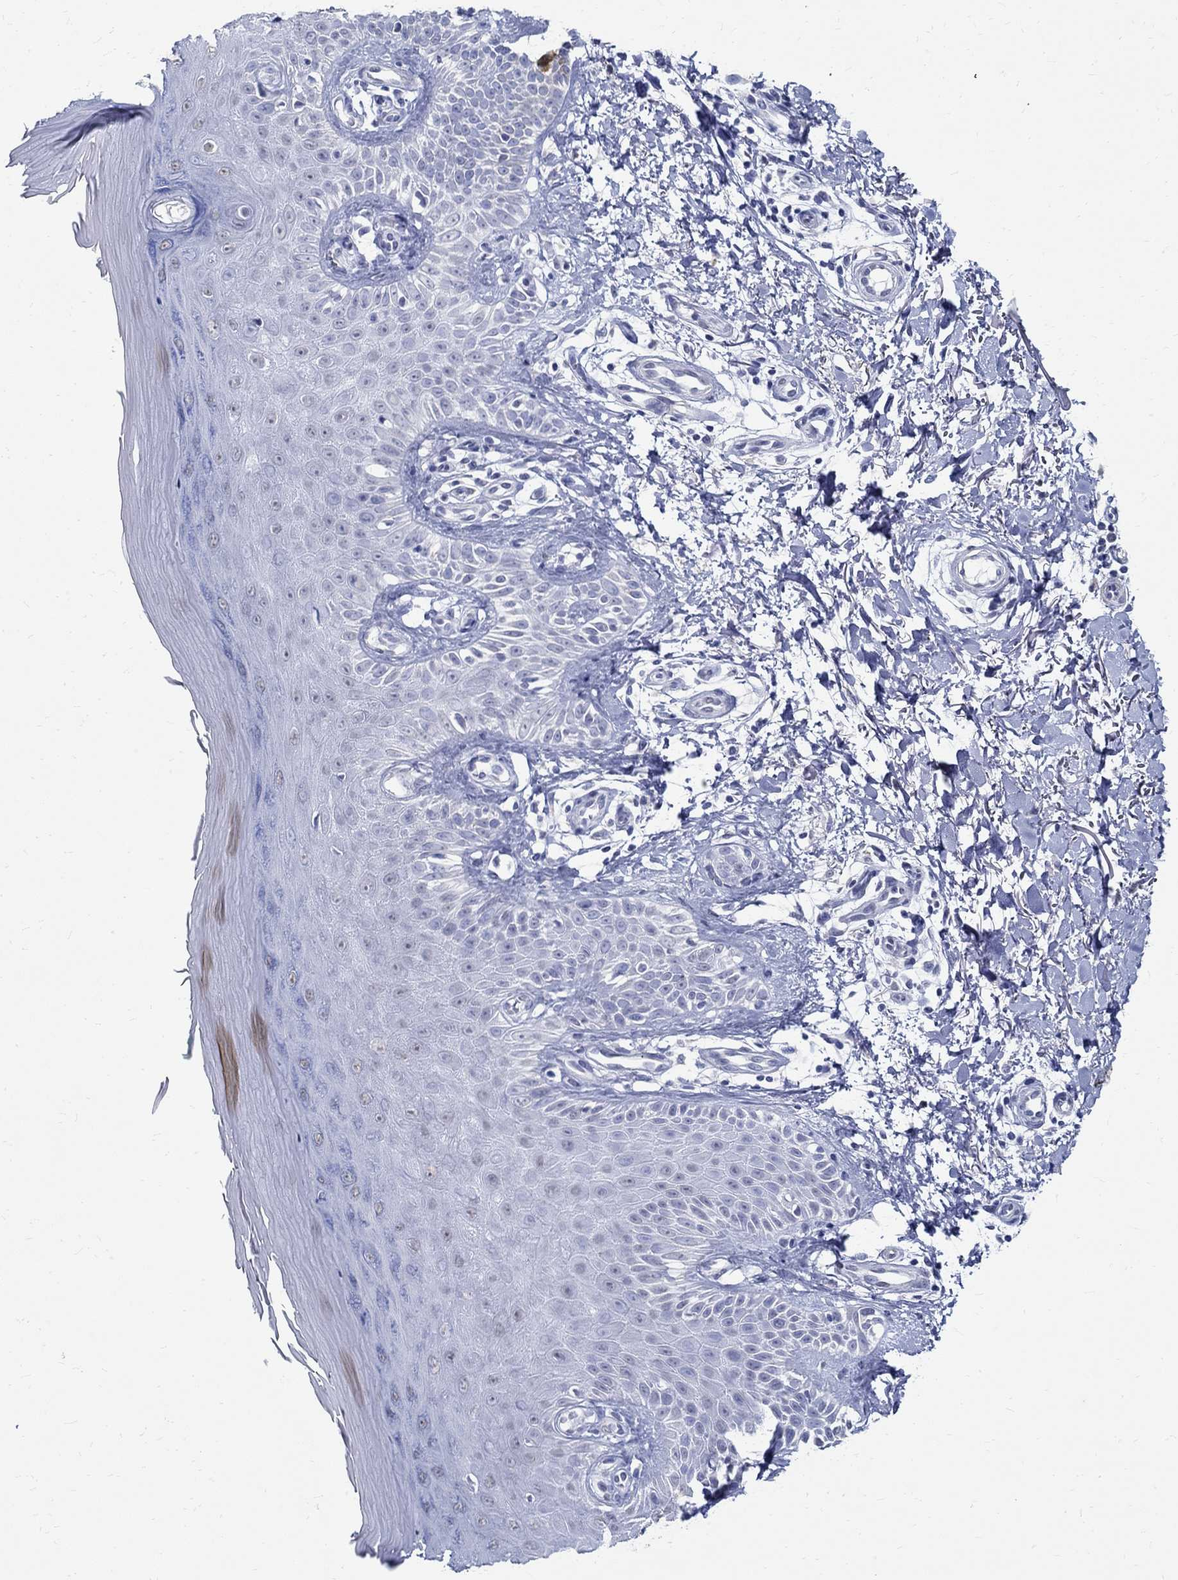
{"staining": {"intensity": "negative", "quantity": "none", "location": "none"}, "tissue": "skin", "cell_type": "Fibroblasts", "image_type": "normal", "snomed": [{"axis": "morphology", "description": "Normal tissue, NOS"}, {"axis": "morphology", "description": "Inflammation, NOS"}, {"axis": "morphology", "description": "Fibrosis, NOS"}, {"axis": "topography", "description": "Skin"}], "caption": "DAB immunohistochemical staining of normal human skin shows no significant positivity in fibroblasts.", "gene": "TSPAN16", "patient": {"sex": "male", "age": 71}}